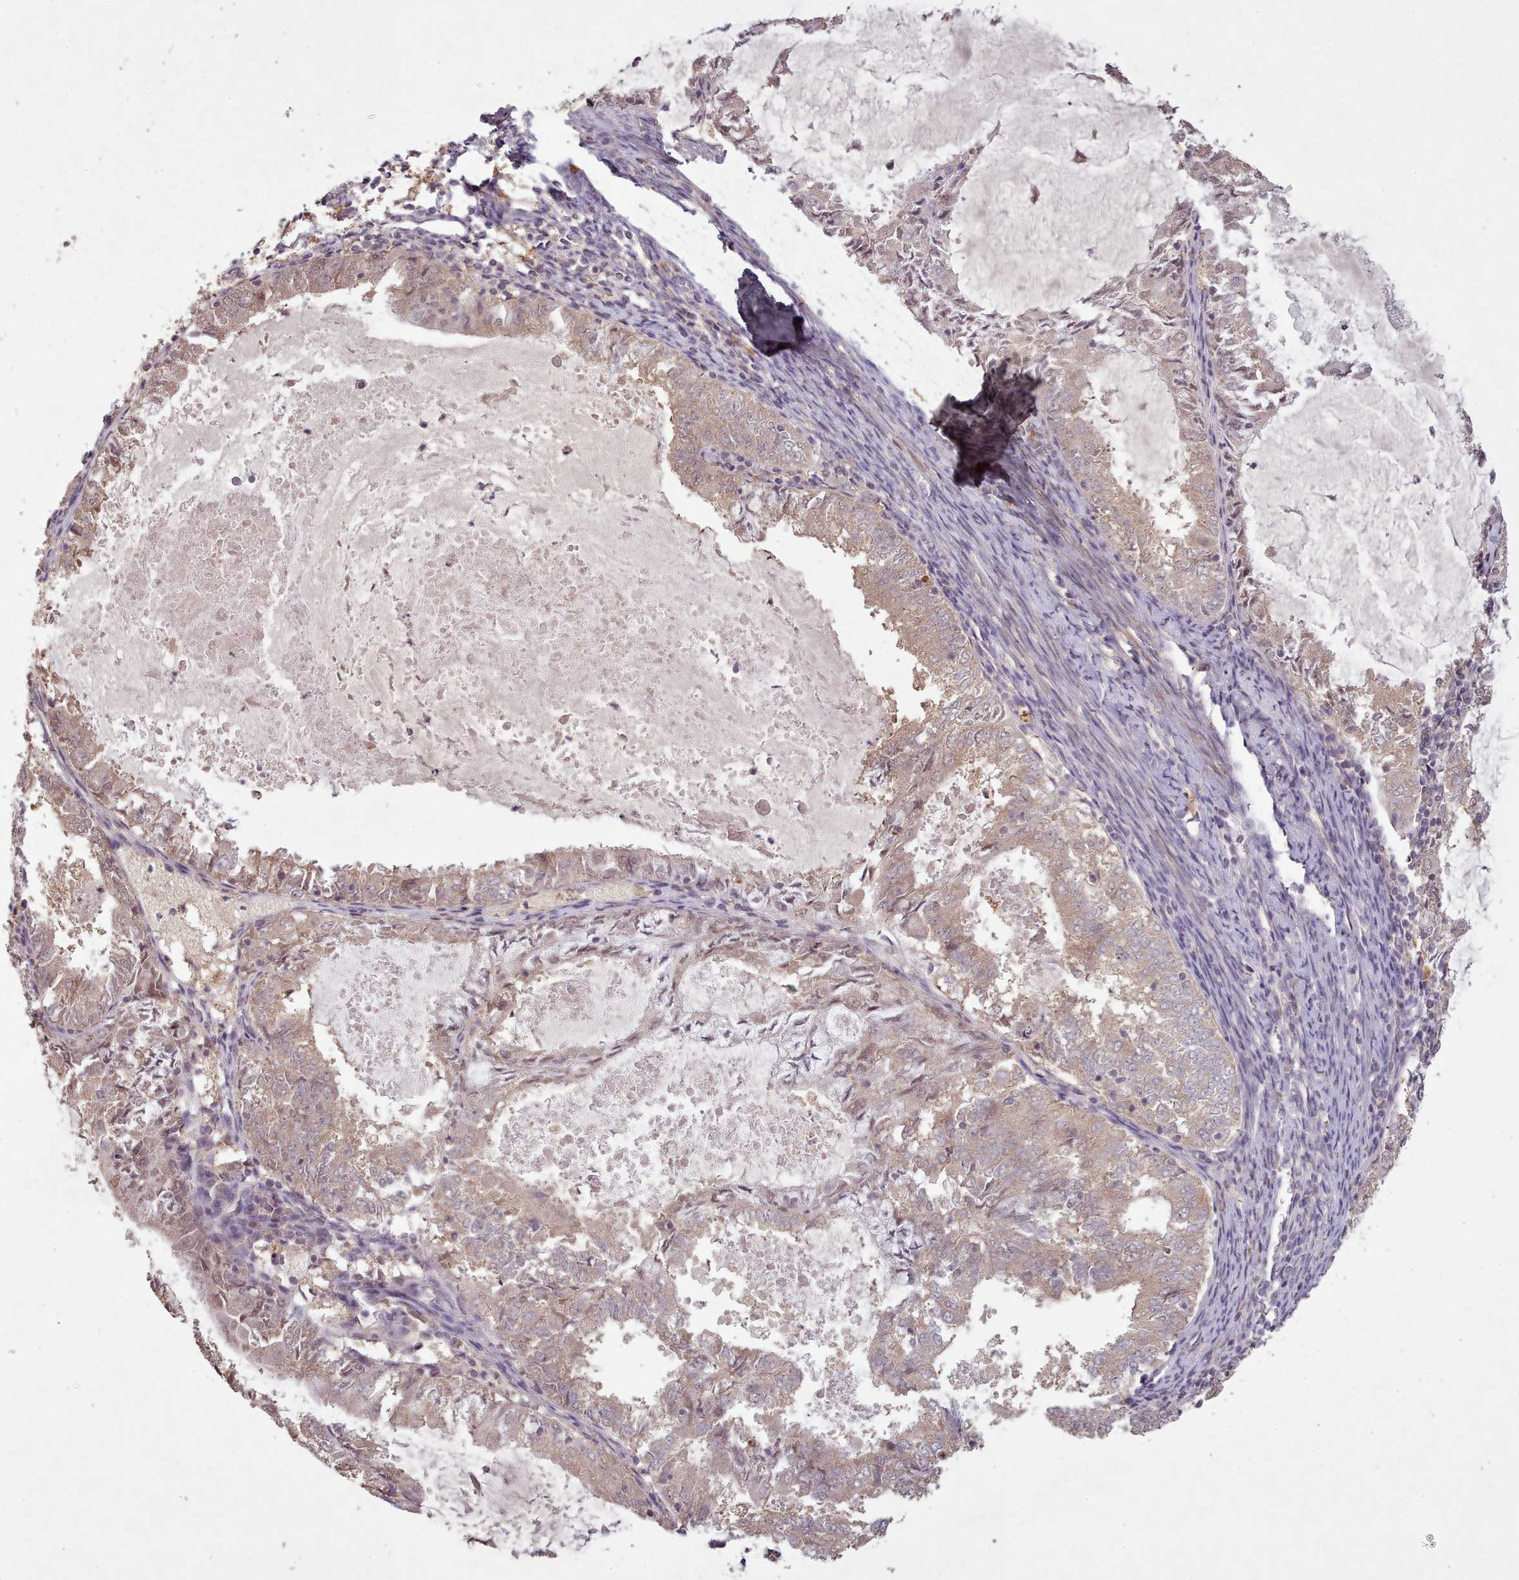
{"staining": {"intensity": "weak", "quantity": "25%-75%", "location": "cytoplasmic/membranous"}, "tissue": "endometrial cancer", "cell_type": "Tumor cells", "image_type": "cancer", "snomed": [{"axis": "morphology", "description": "Adenocarcinoma, NOS"}, {"axis": "topography", "description": "Endometrium"}], "caption": "High-magnification brightfield microscopy of adenocarcinoma (endometrial) stained with DAB (brown) and counterstained with hematoxylin (blue). tumor cells exhibit weak cytoplasmic/membranous staining is present in approximately25%-75% of cells. Using DAB (3,3'-diaminobenzidine) (brown) and hematoxylin (blue) stains, captured at high magnification using brightfield microscopy.", "gene": "CDC6", "patient": {"sex": "female", "age": 57}}